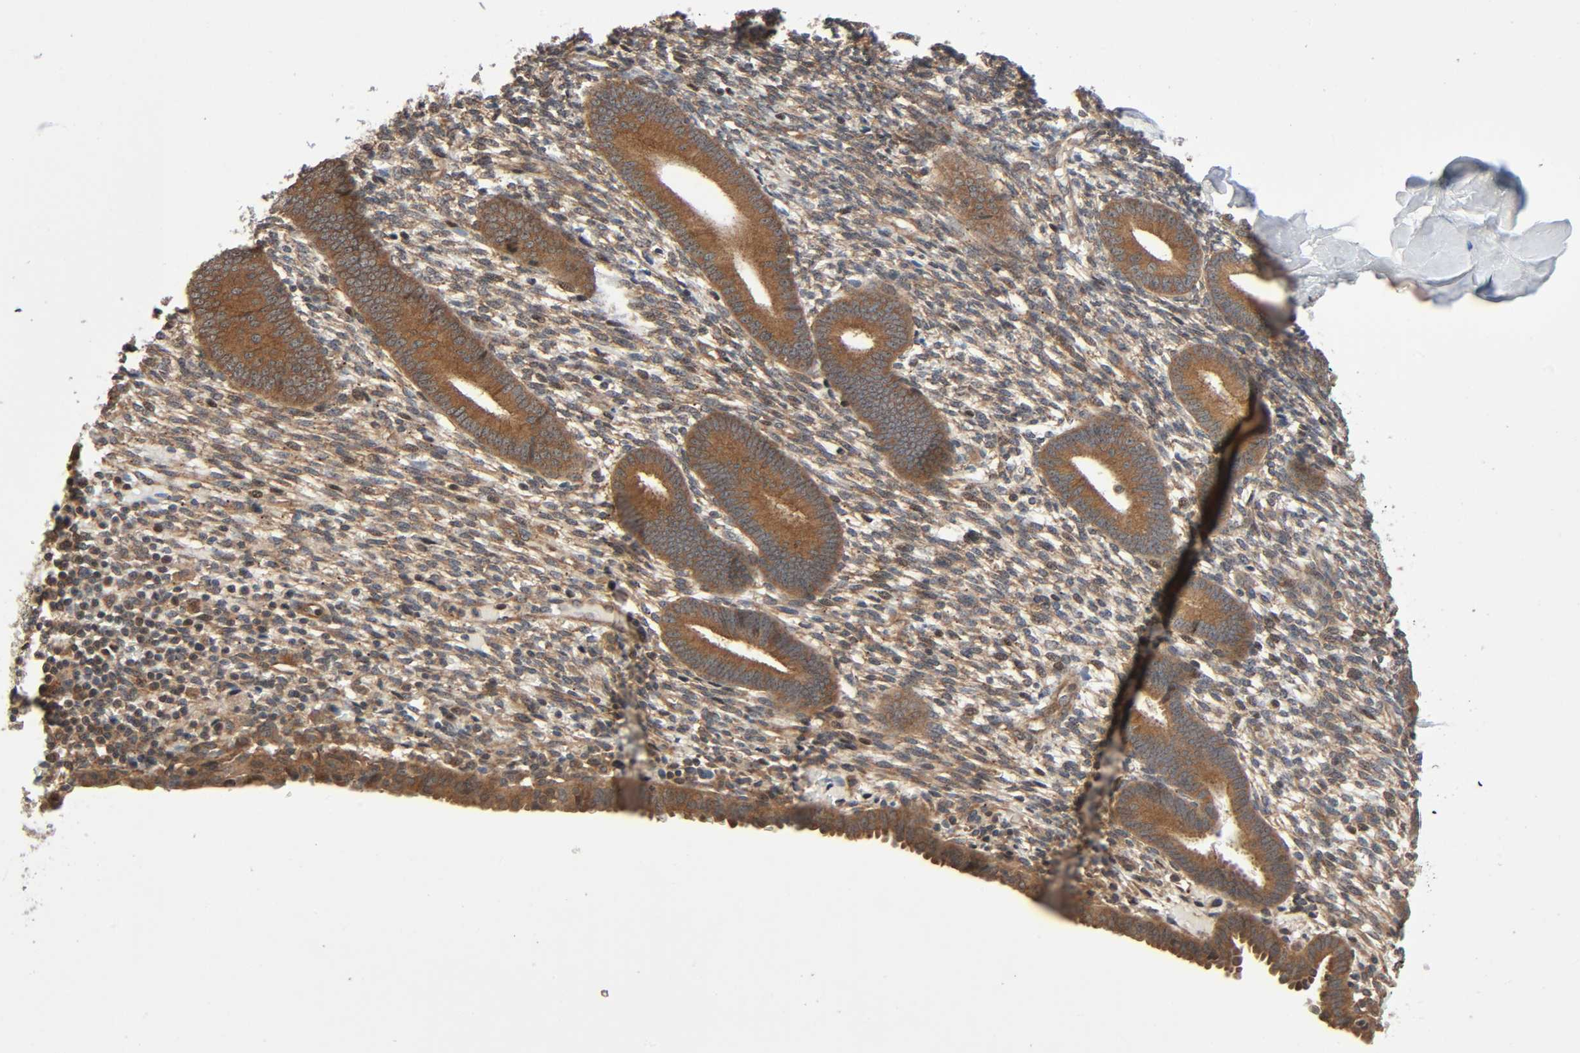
{"staining": {"intensity": "weak", "quantity": ">75%", "location": "cytoplasmic/membranous"}, "tissue": "endometrium", "cell_type": "Cells in endometrial stroma", "image_type": "normal", "snomed": [{"axis": "morphology", "description": "Normal tissue, NOS"}, {"axis": "topography", "description": "Endometrium"}], "caption": "Cells in endometrial stroma demonstrate weak cytoplasmic/membranous expression in approximately >75% of cells in normal endometrium.", "gene": "PPP2R1B", "patient": {"sex": "female", "age": 57}}